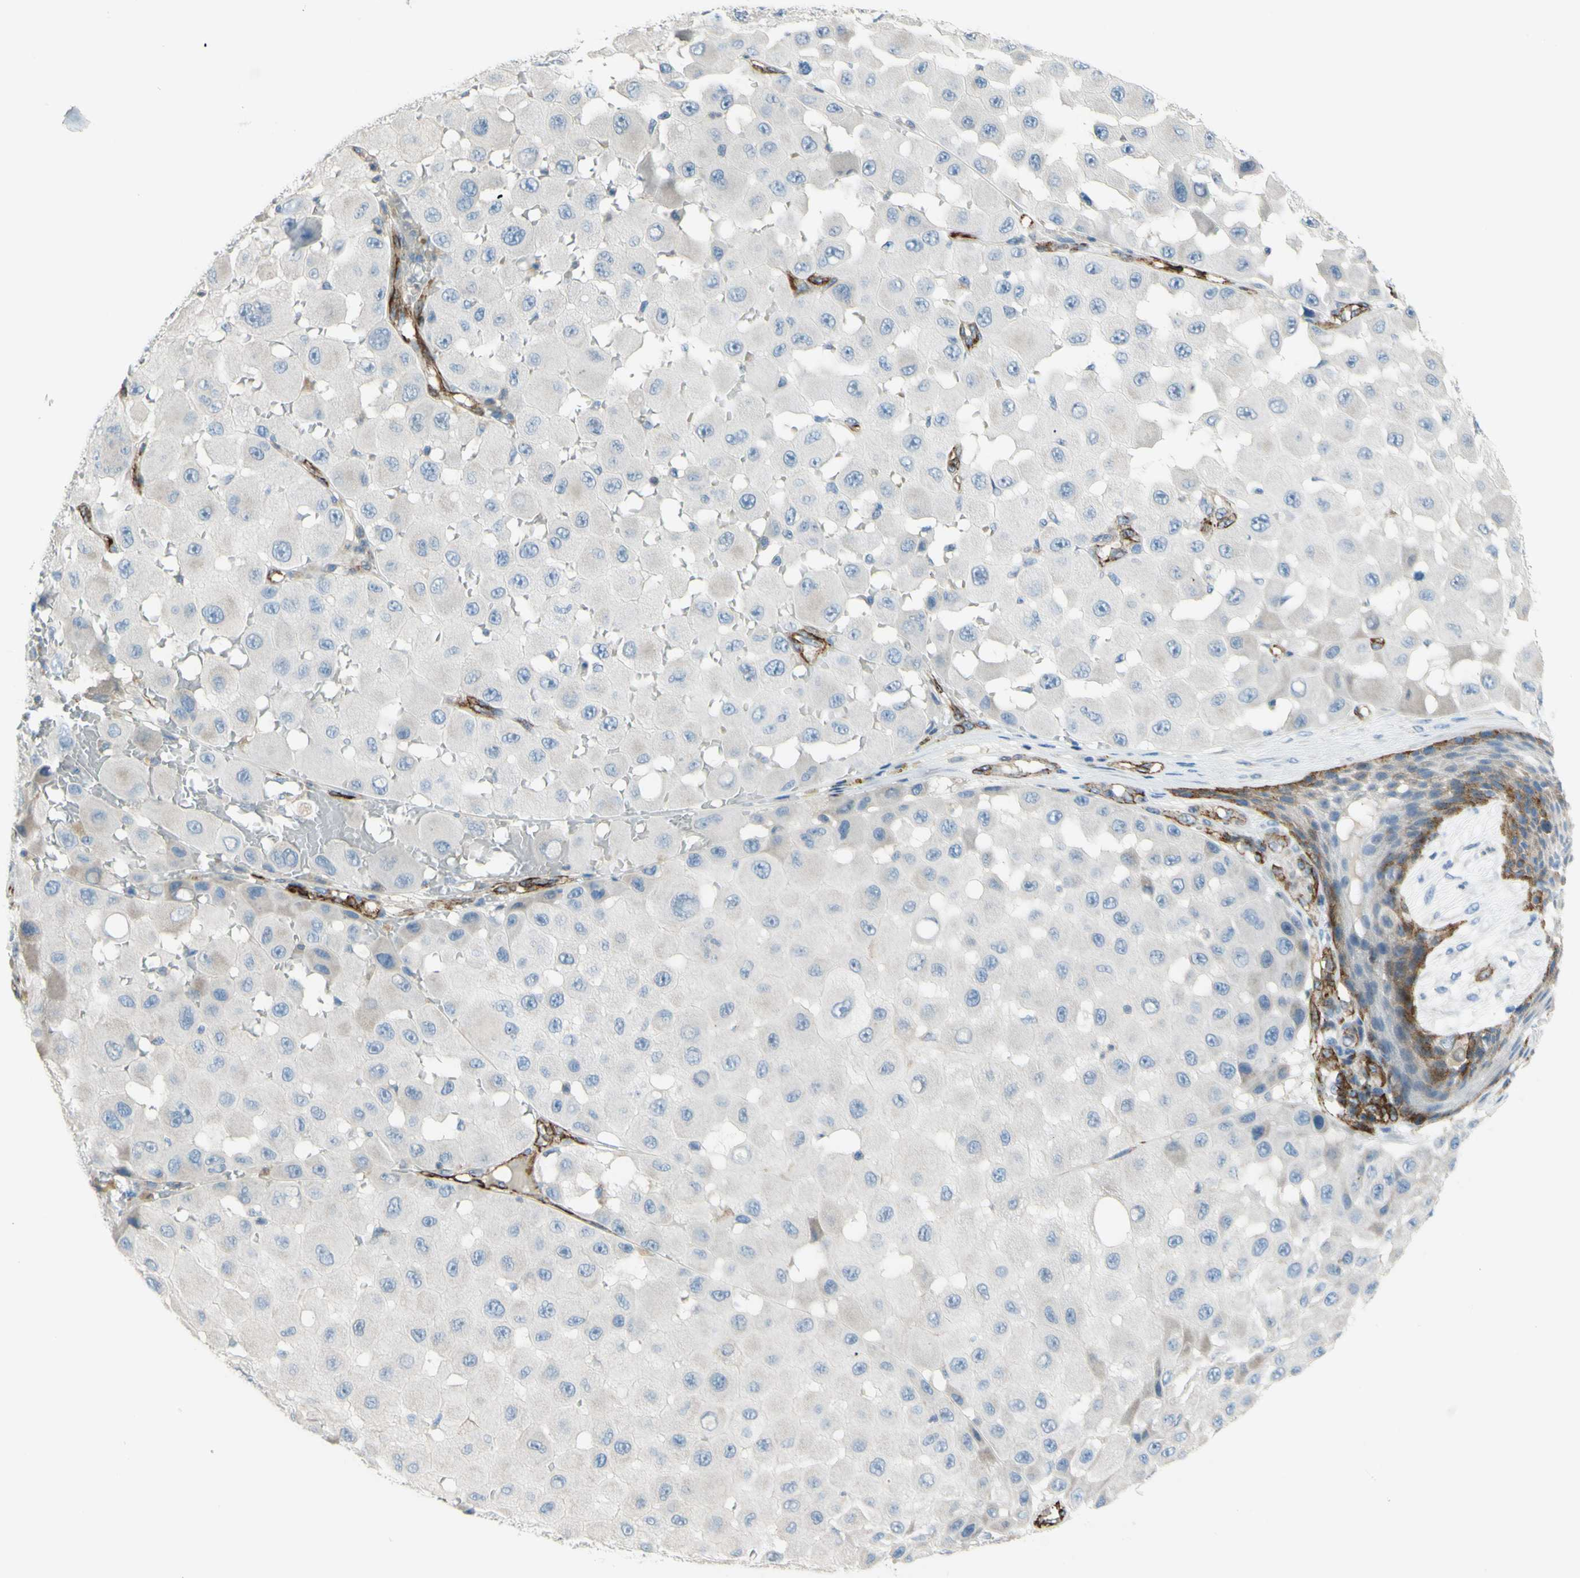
{"staining": {"intensity": "negative", "quantity": "none", "location": "none"}, "tissue": "melanoma", "cell_type": "Tumor cells", "image_type": "cancer", "snomed": [{"axis": "morphology", "description": "Malignant melanoma, NOS"}, {"axis": "topography", "description": "Skin"}], "caption": "Histopathology image shows no protein positivity in tumor cells of malignant melanoma tissue.", "gene": "PRRG2", "patient": {"sex": "female", "age": 81}}